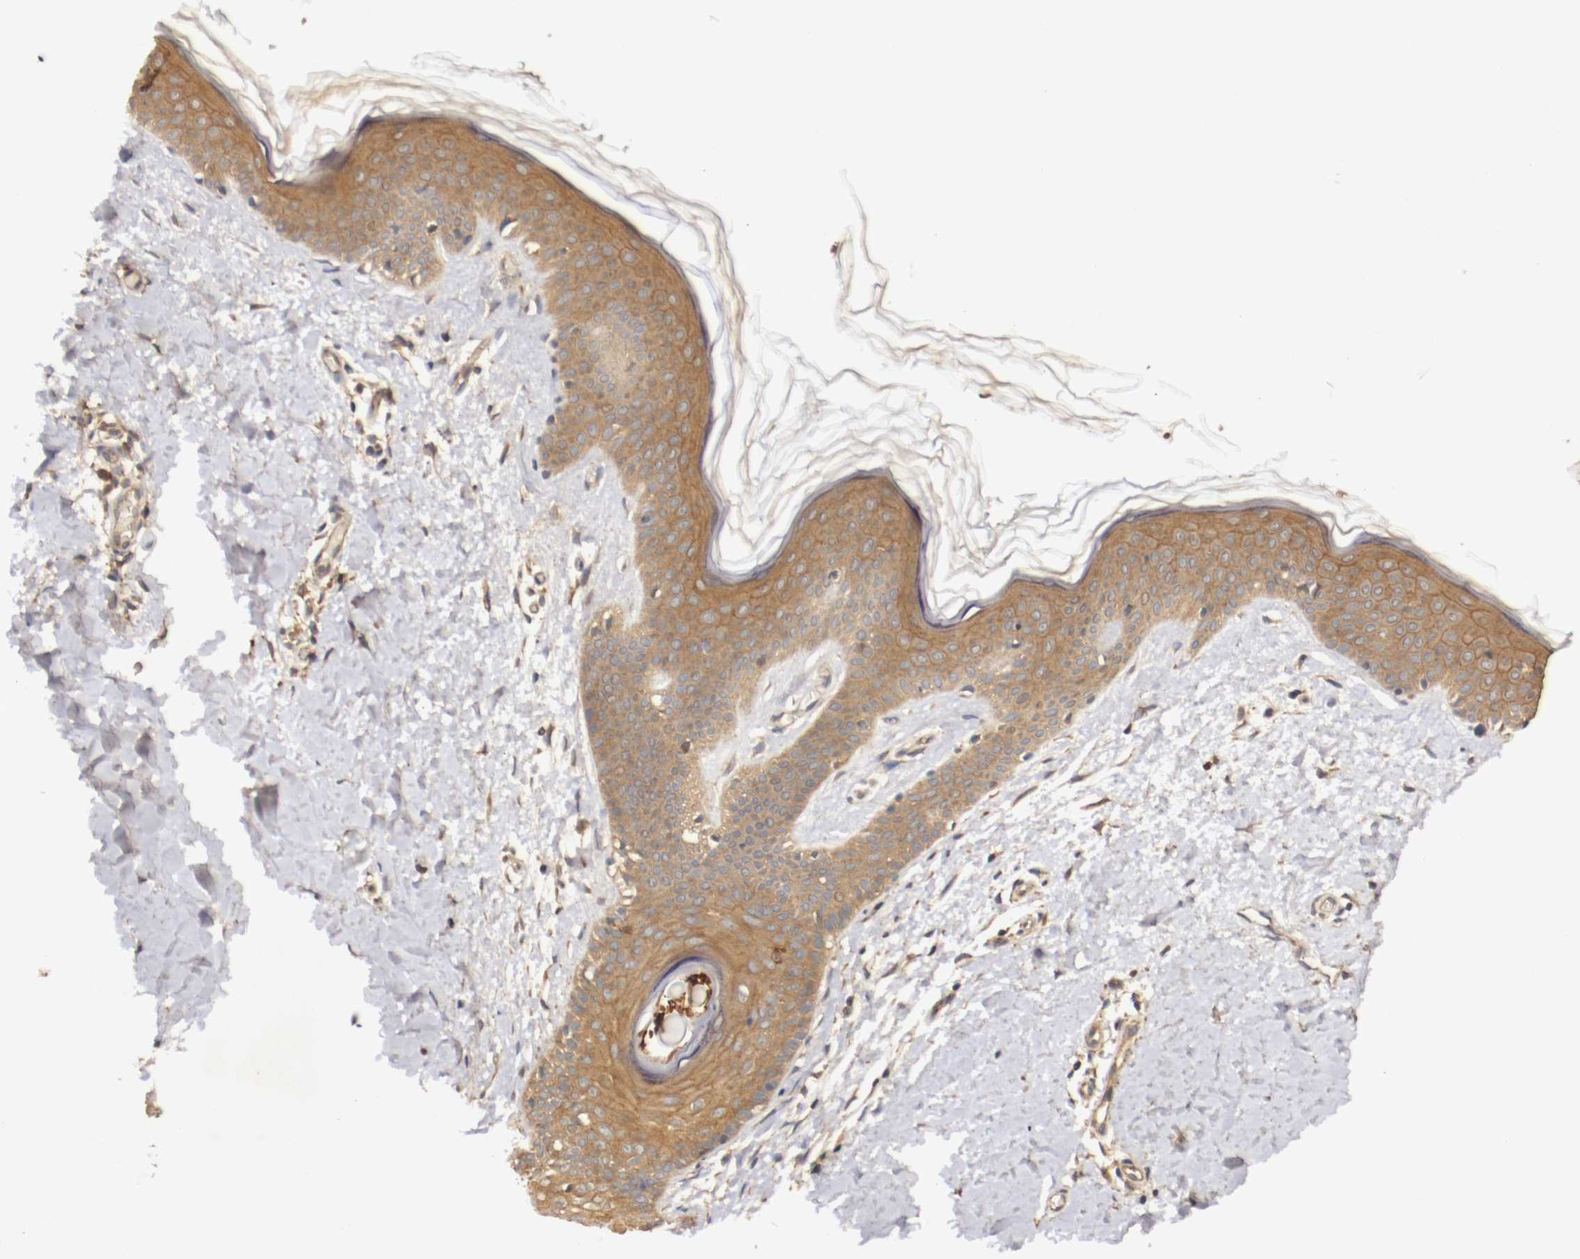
{"staining": {"intensity": "moderate", "quantity": ">75%", "location": "cytoplasmic/membranous"}, "tissue": "skin", "cell_type": "Fibroblasts", "image_type": "normal", "snomed": [{"axis": "morphology", "description": "Normal tissue, NOS"}, {"axis": "topography", "description": "Skin"}], "caption": "Moderate cytoplasmic/membranous staining for a protein is identified in approximately >75% of fibroblasts of benign skin using immunohistochemistry (IHC).", "gene": "VEZT", "patient": {"sex": "female", "age": 56}}